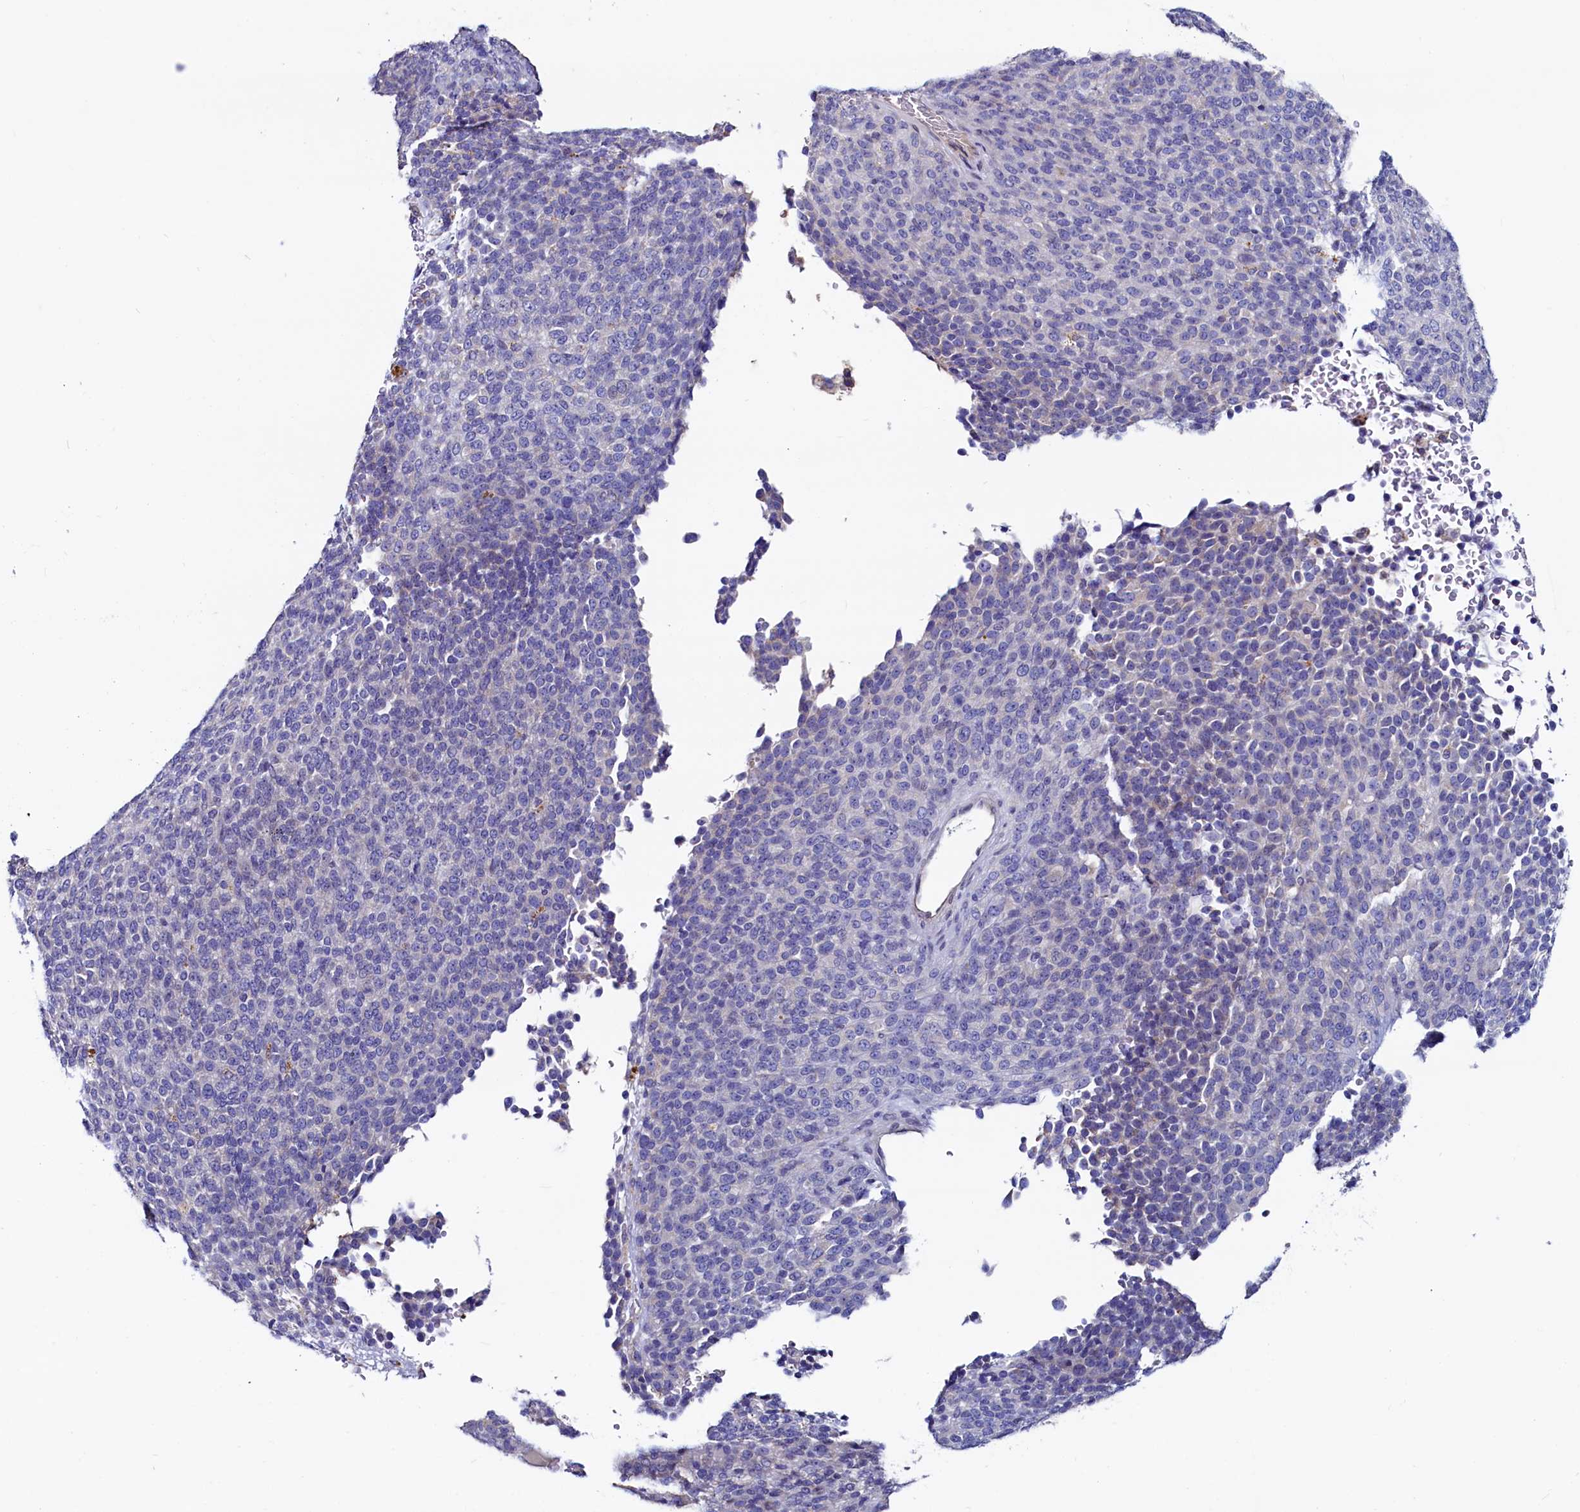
{"staining": {"intensity": "negative", "quantity": "none", "location": "none"}, "tissue": "melanoma", "cell_type": "Tumor cells", "image_type": "cancer", "snomed": [{"axis": "morphology", "description": "Malignant melanoma, Metastatic site"}, {"axis": "topography", "description": "Brain"}], "caption": "DAB immunohistochemical staining of human melanoma exhibits no significant staining in tumor cells.", "gene": "ASTE1", "patient": {"sex": "female", "age": 56}}